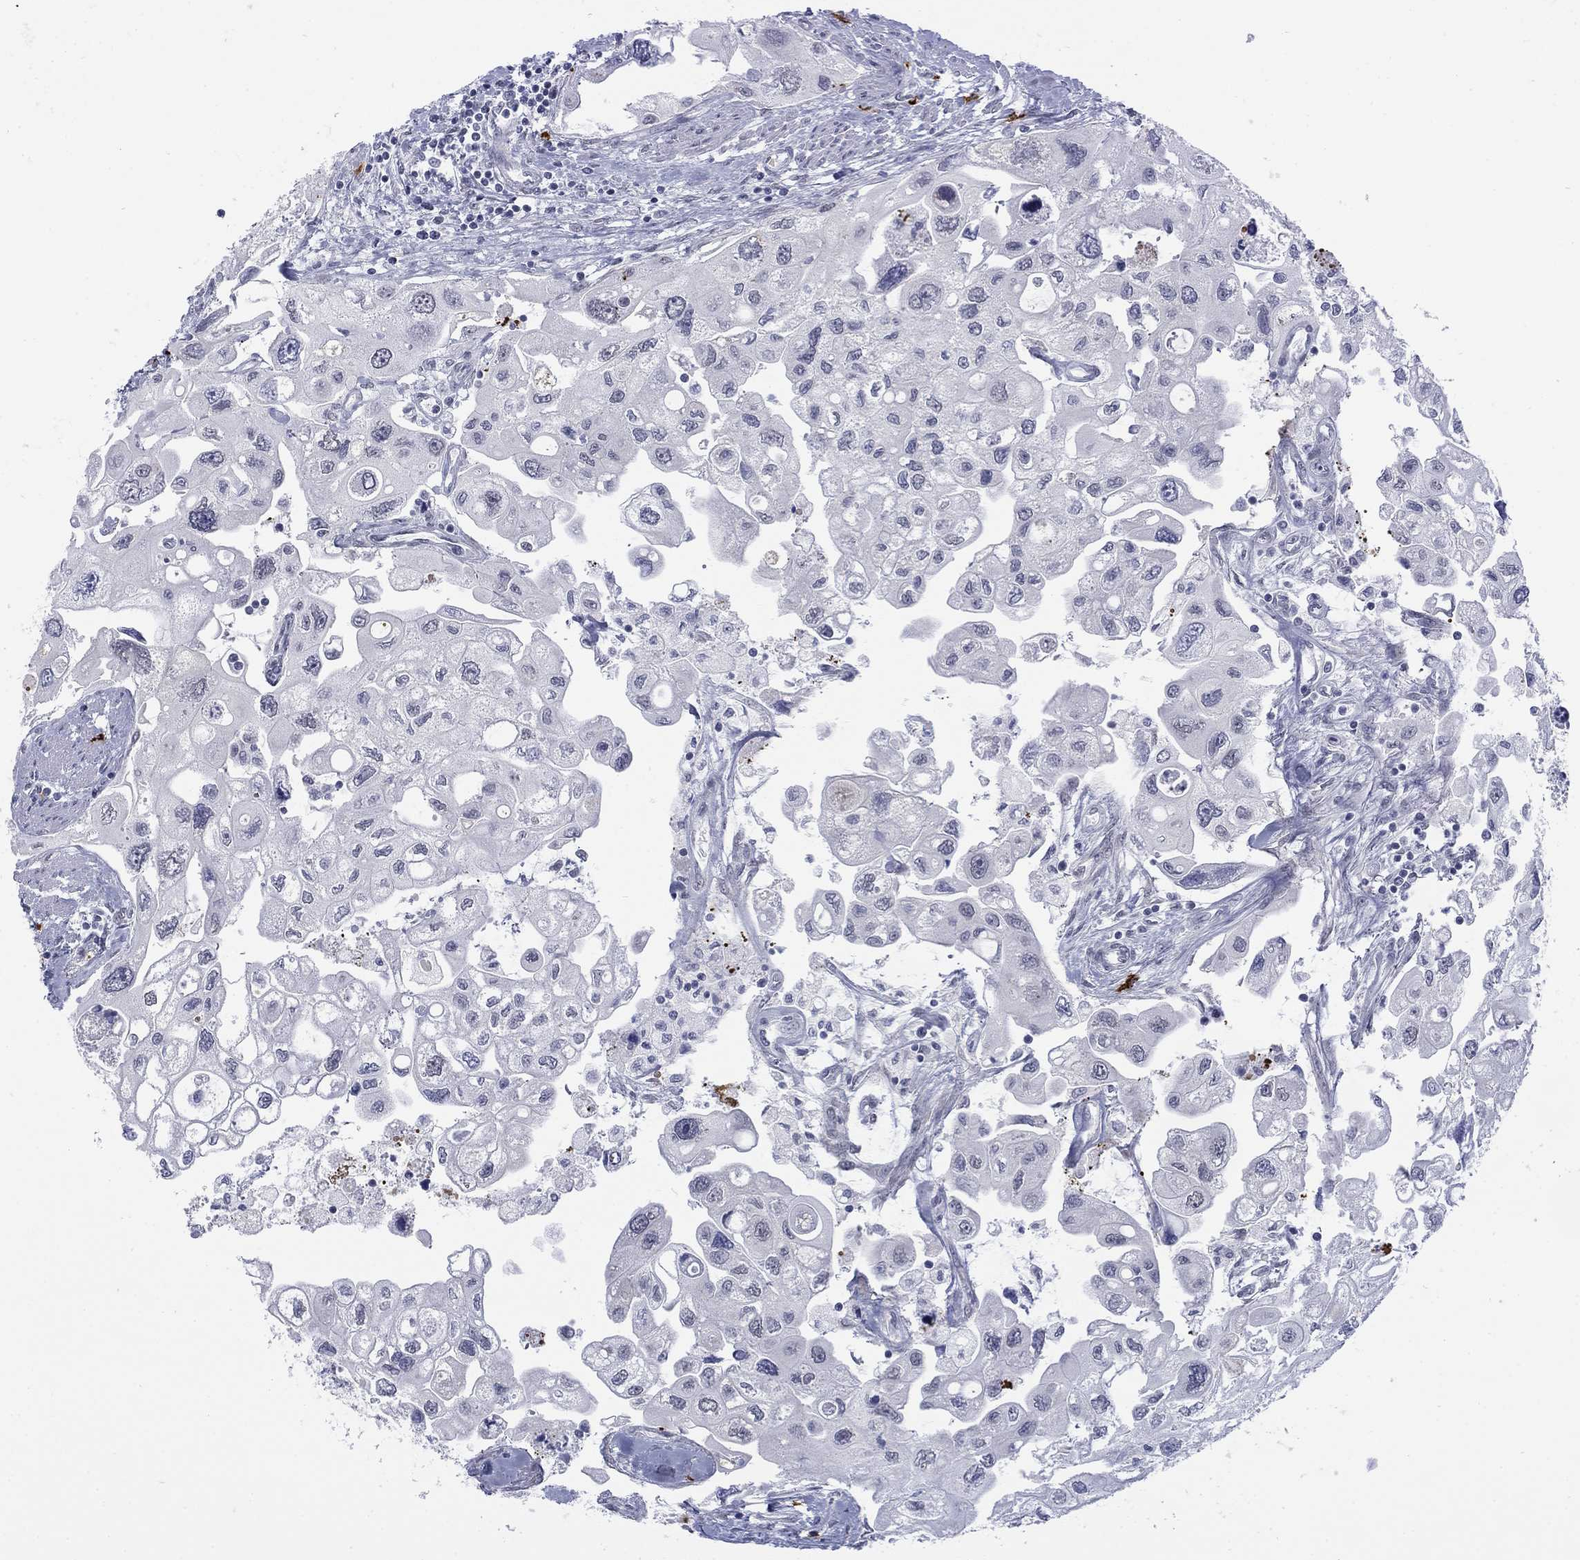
{"staining": {"intensity": "negative", "quantity": "none", "location": "none"}, "tissue": "urothelial cancer", "cell_type": "Tumor cells", "image_type": "cancer", "snomed": [{"axis": "morphology", "description": "Urothelial carcinoma, High grade"}, {"axis": "topography", "description": "Urinary bladder"}], "caption": "Human urothelial cancer stained for a protein using IHC demonstrates no expression in tumor cells.", "gene": "ECEL1", "patient": {"sex": "male", "age": 59}}